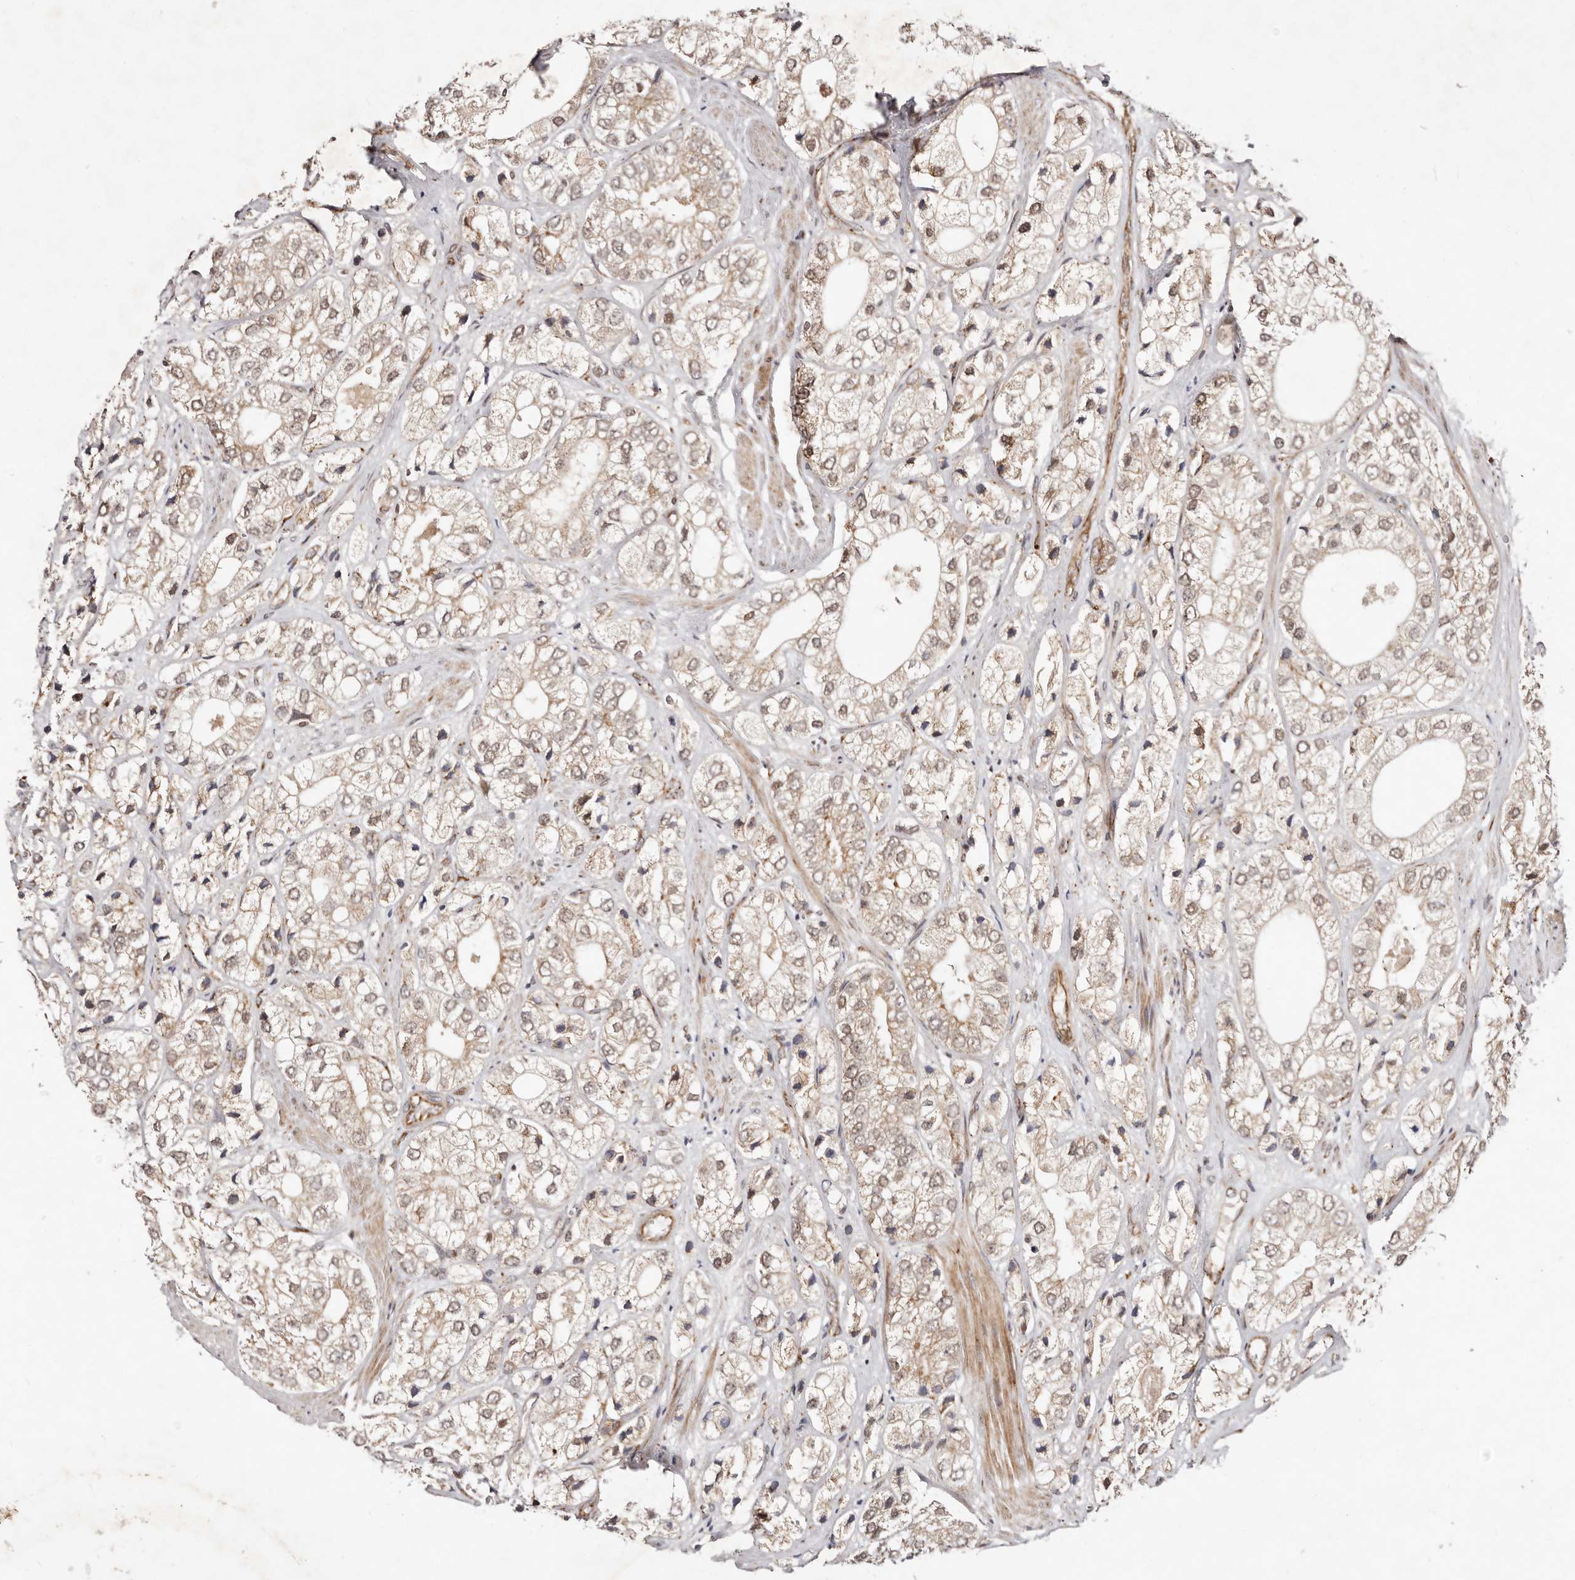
{"staining": {"intensity": "weak", "quantity": ">75%", "location": "cytoplasmic/membranous"}, "tissue": "prostate cancer", "cell_type": "Tumor cells", "image_type": "cancer", "snomed": [{"axis": "morphology", "description": "Adenocarcinoma, High grade"}, {"axis": "topography", "description": "Prostate"}], "caption": "Prostate high-grade adenocarcinoma stained for a protein (brown) displays weak cytoplasmic/membranous positive expression in about >75% of tumor cells.", "gene": "BCL2L15", "patient": {"sex": "male", "age": 50}}